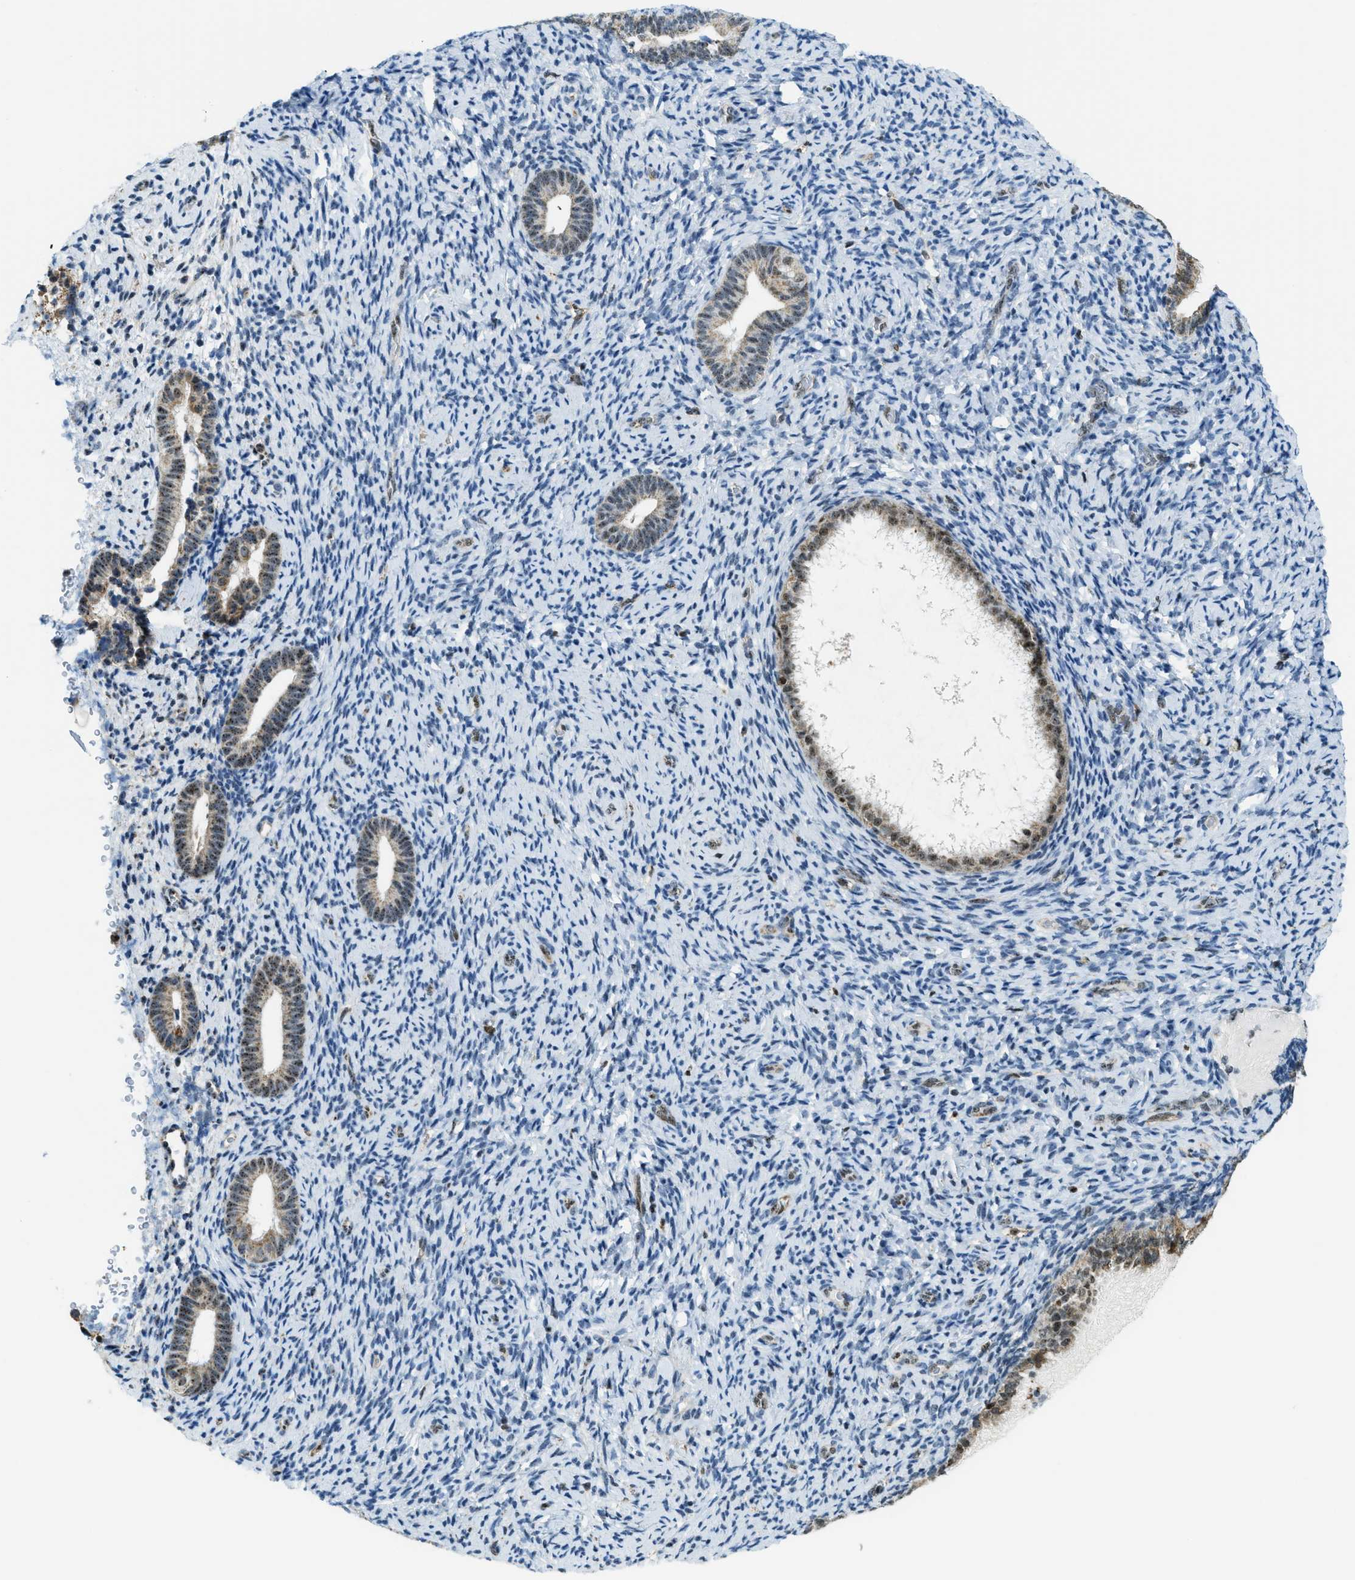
{"staining": {"intensity": "negative", "quantity": "none", "location": "none"}, "tissue": "endometrium", "cell_type": "Cells in endometrial stroma", "image_type": "normal", "snomed": [{"axis": "morphology", "description": "Normal tissue, NOS"}, {"axis": "topography", "description": "Endometrium"}], "caption": "Immunohistochemical staining of benign human endometrium reveals no significant expression in cells in endometrial stroma. (Immunohistochemistry (ihc), brightfield microscopy, high magnification).", "gene": "SP100", "patient": {"sex": "female", "age": 51}}